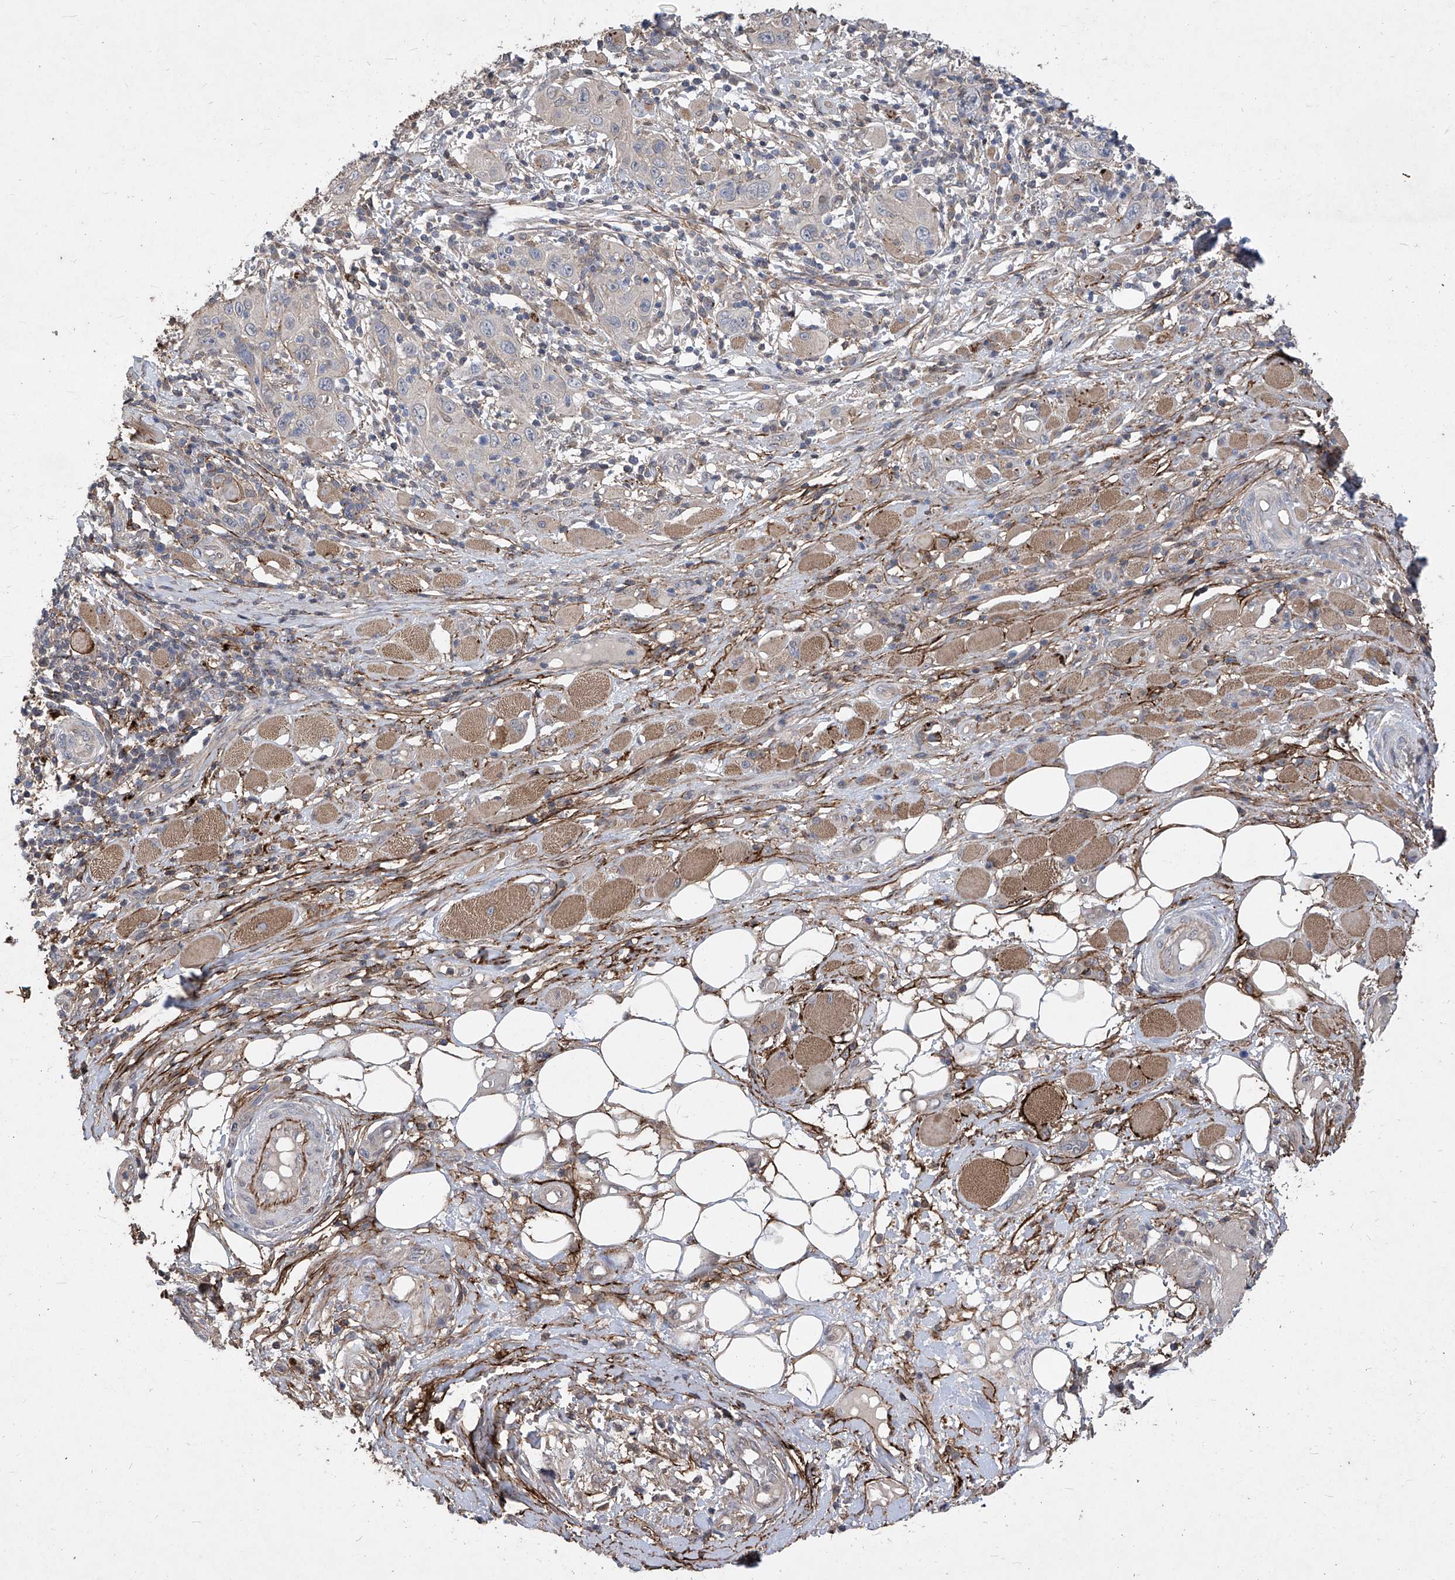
{"staining": {"intensity": "negative", "quantity": "none", "location": "none"}, "tissue": "skin cancer", "cell_type": "Tumor cells", "image_type": "cancer", "snomed": [{"axis": "morphology", "description": "Squamous cell carcinoma, NOS"}, {"axis": "topography", "description": "Skin"}], "caption": "High magnification brightfield microscopy of skin cancer stained with DAB (3,3'-diaminobenzidine) (brown) and counterstained with hematoxylin (blue): tumor cells show no significant positivity.", "gene": "TXNIP", "patient": {"sex": "female", "age": 88}}